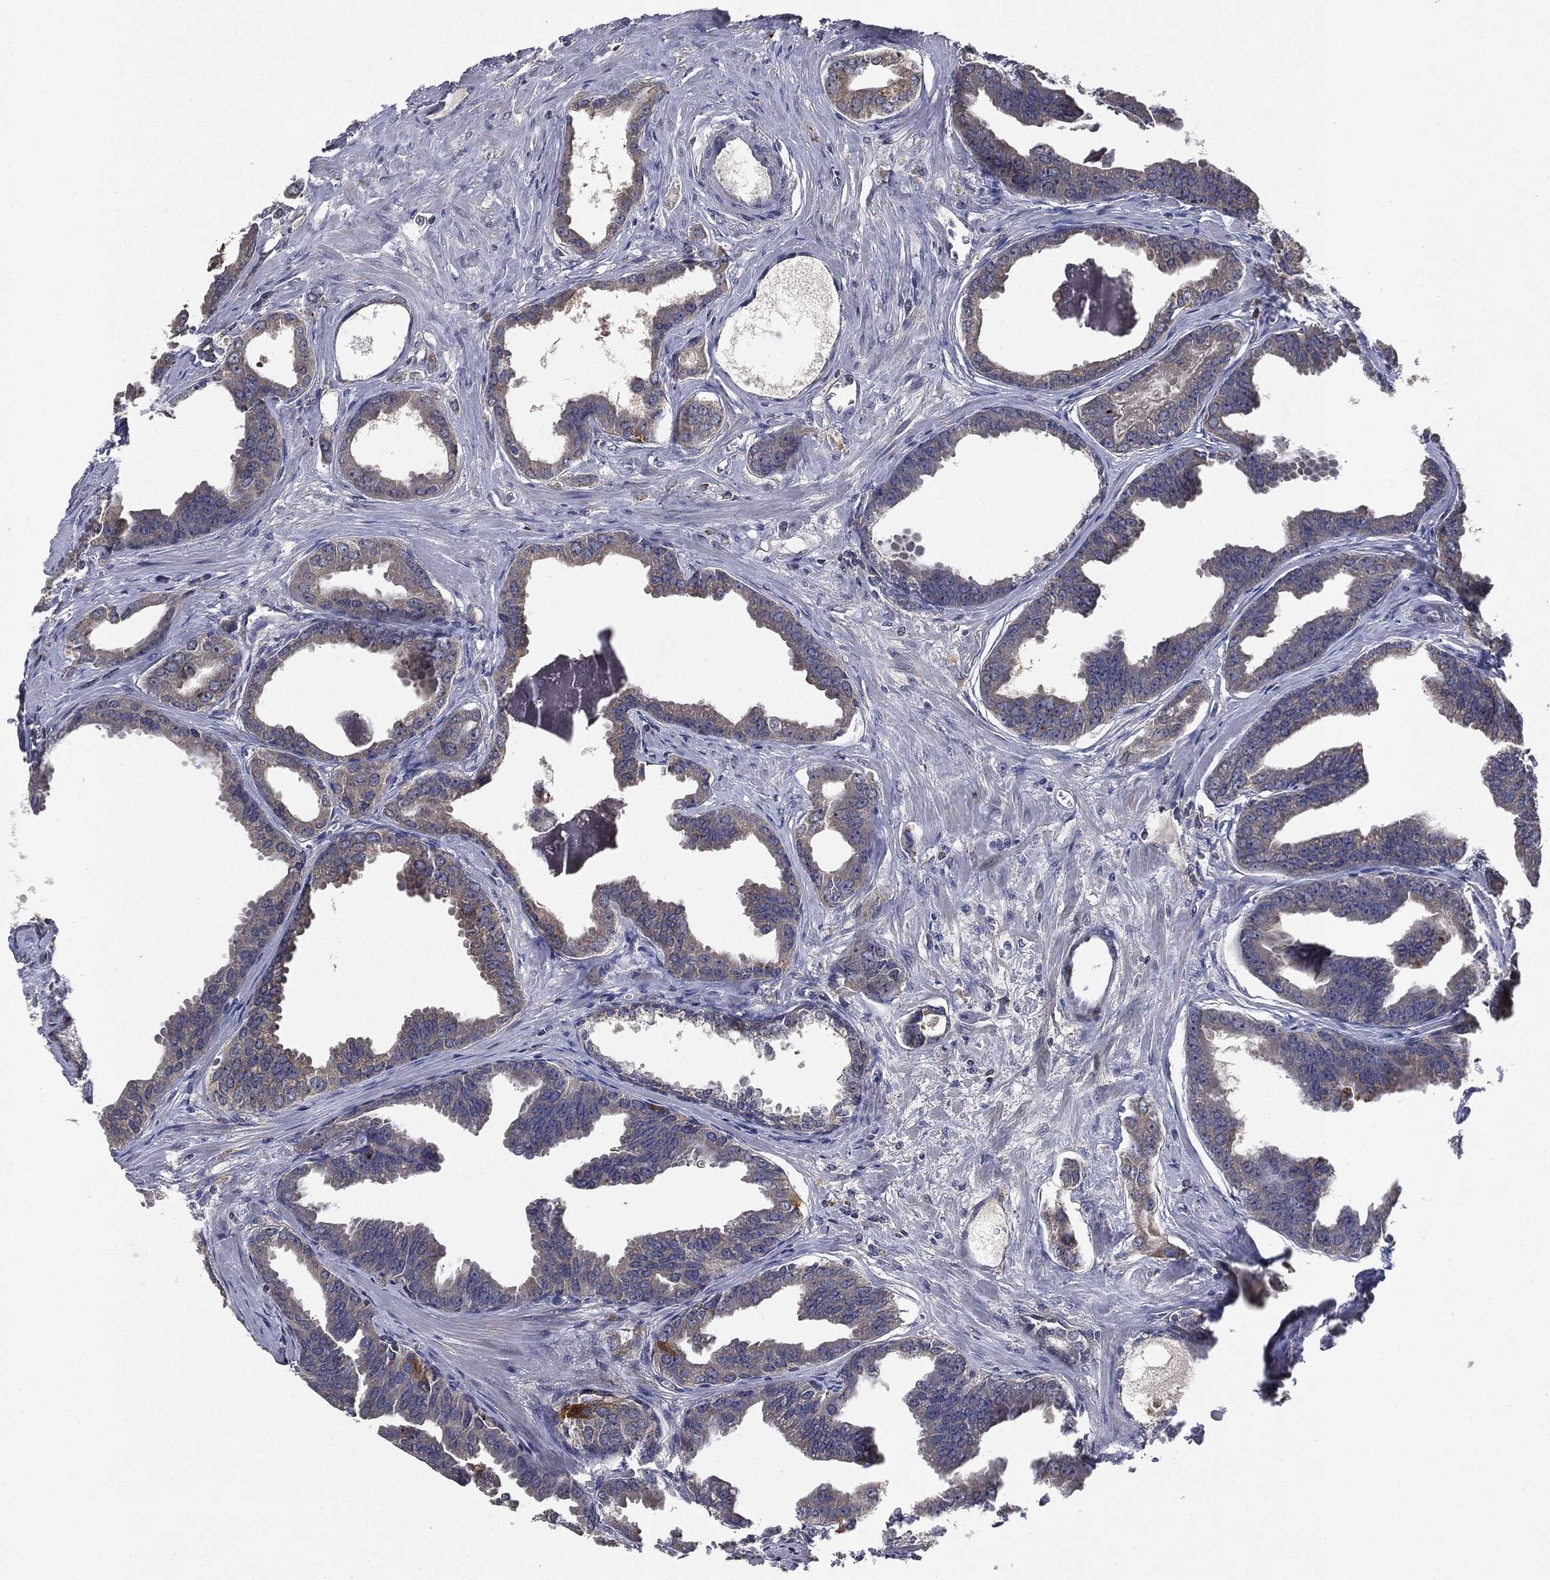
{"staining": {"intensity": "weak", "quantity": "<25%", "location": "cytoplasmic/membranous"}, "tissue": "prostate cancer", "cell_type": "Tumor cells", "image_type": "cancer", "snomed": [{"axis": "morphology", "description": "Adenocarcinoma, NOS"}, {"axis": "topography", "description": "Prostate"}], "caption": "High power microscopy image of an IHC micrograph of adenocarcinoma (prostate), revealing no significant expression in tumor cells.", "gene": "PLOD3", "patient": {"sex": "male", "age": 66}}